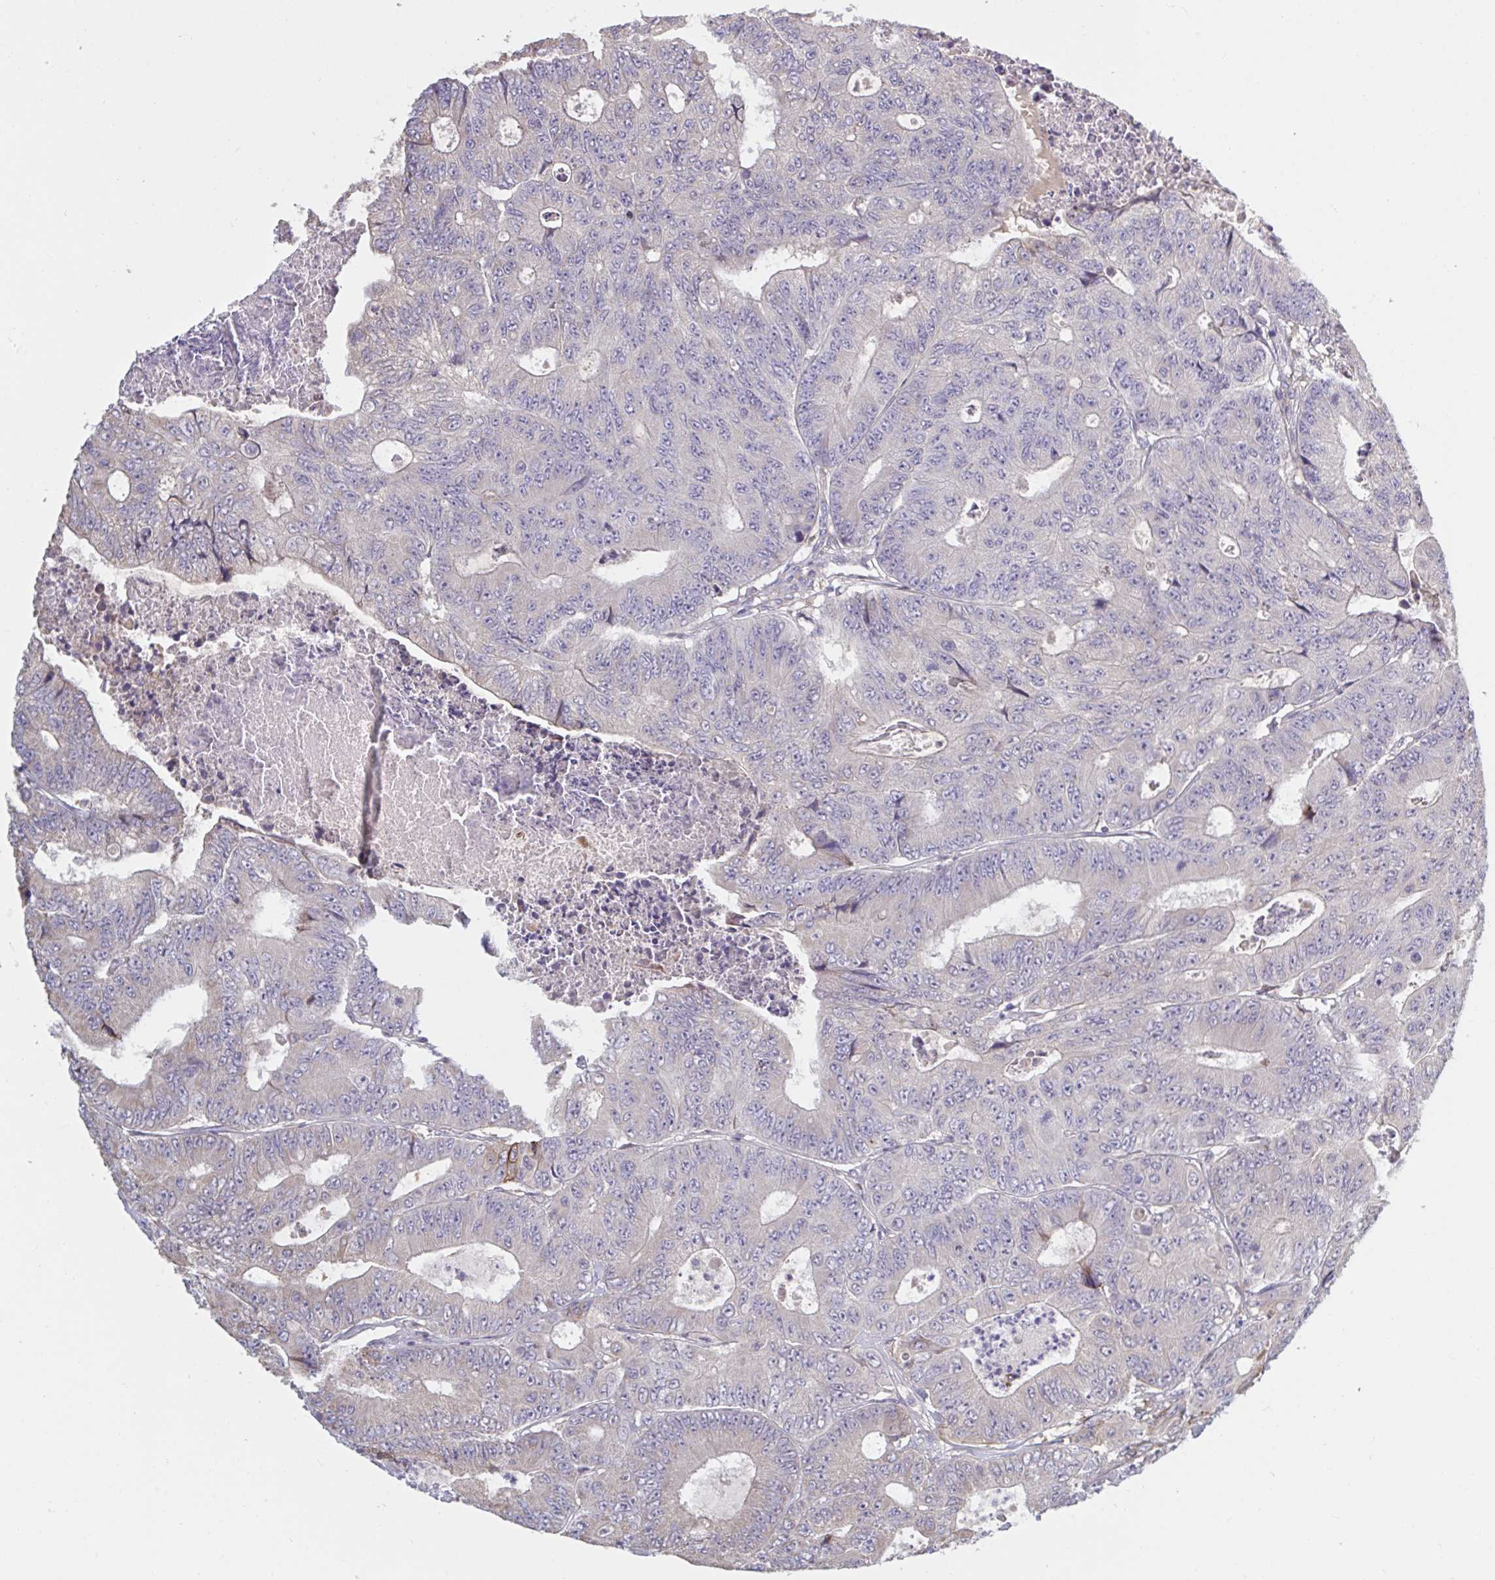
{"staining": {"intensity": "strong", "quantity": "<25%", "location": "cytoplasmic/membranous"}, "tissue": "colorectal cancer", "cell_type": "Tumor cells", "image_type": "cancer", "snomed": [{"axis": "morphology", "description": "Adenocarcinoma, NOS"}, {"axis": "topography", "description": "Colon"}], "caption": "This histopathology image reveals immunohistochemistry (IHC) staining of human colorectal cancer, with medium strong cytoplasmic/membranous expression in approximately <25% of tumor cells.", "gene": "CD1E", "patient": {"sex": "female", "age": 48}}